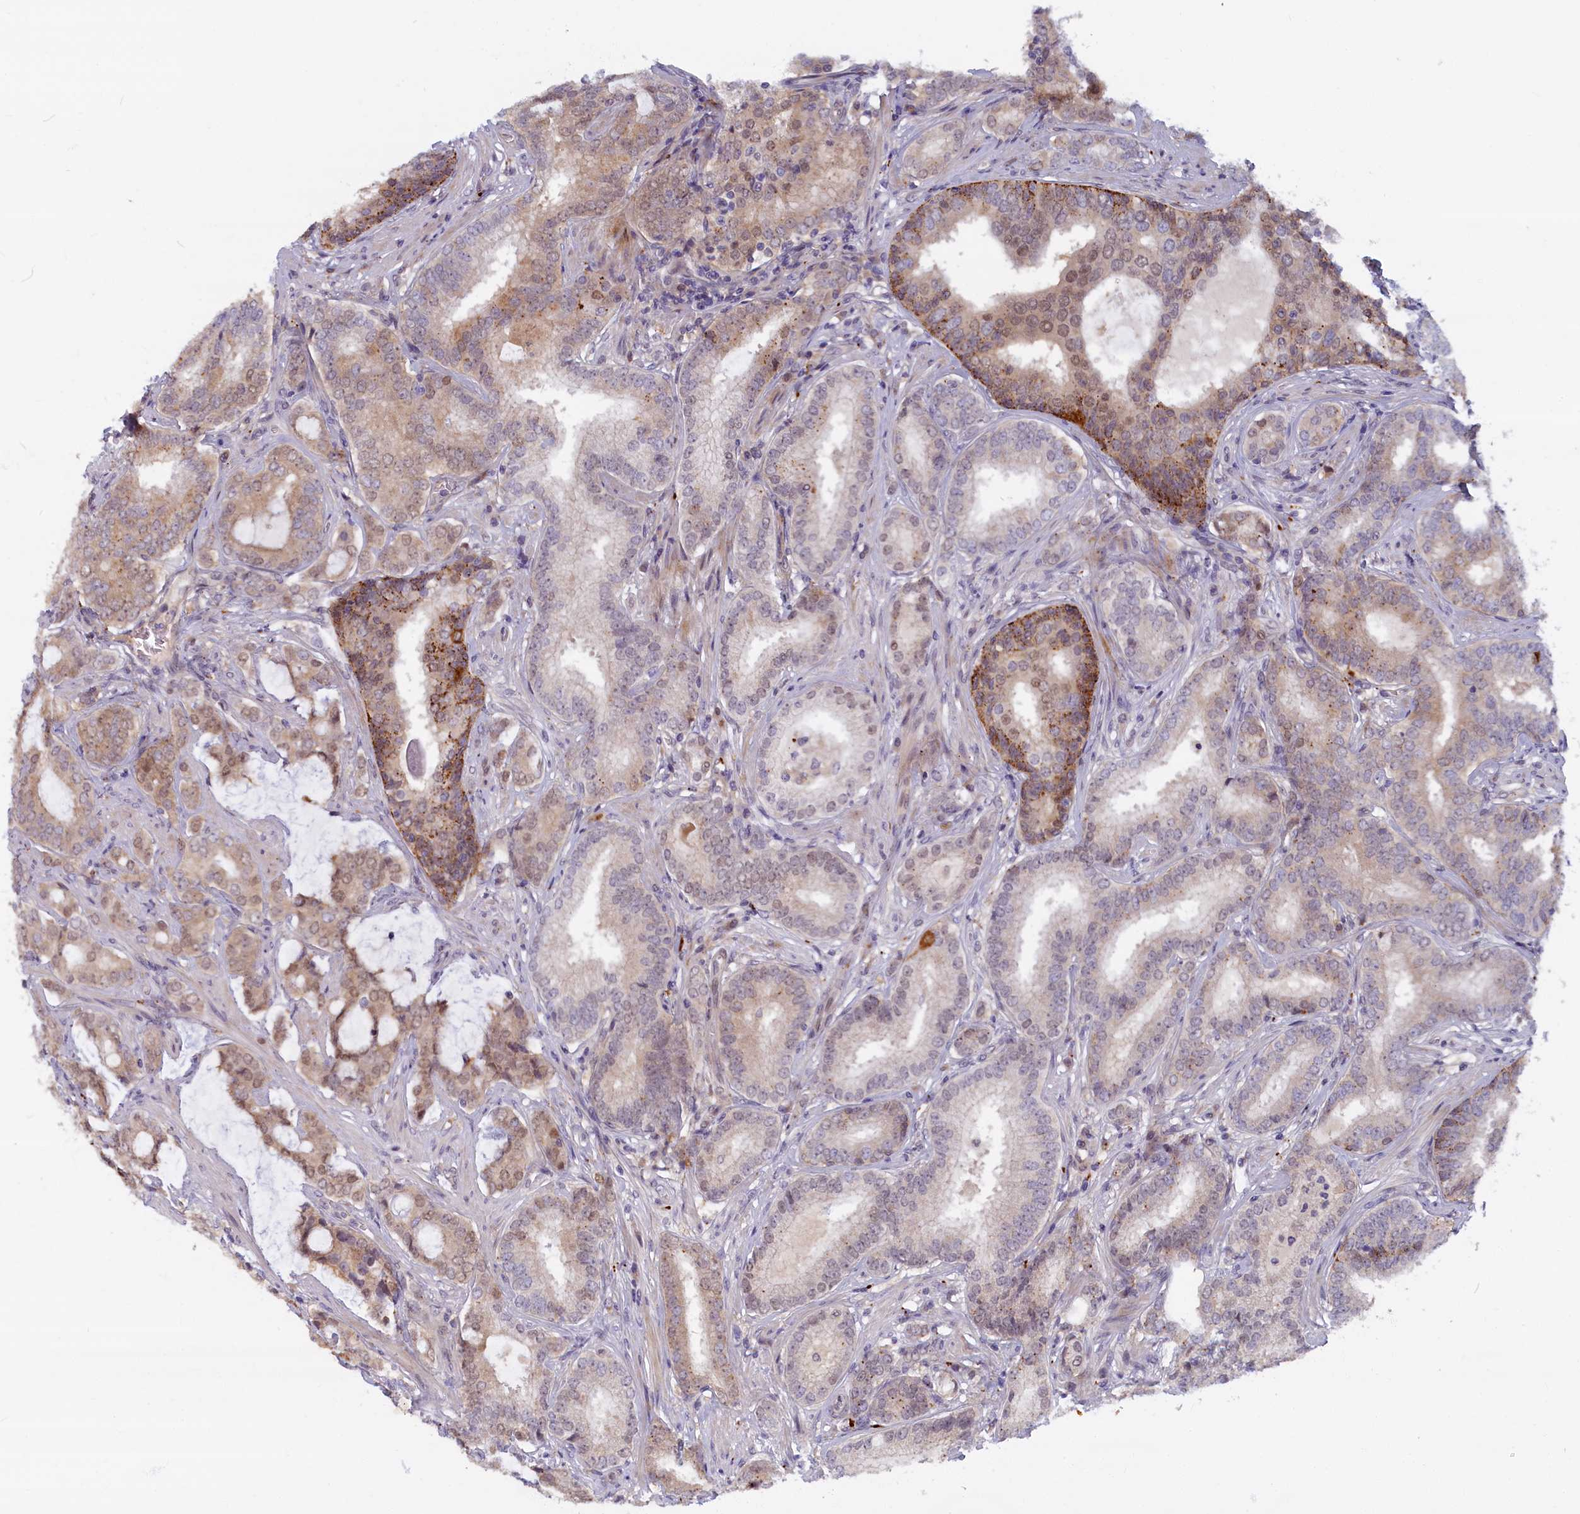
{"staining": {"intensity": "moderate", "quantity": "25%-75%", "location": "cytoplasmic/membranous,nuclear"}, "tissue": "prostate cancer", "cell_type": "Tumor cells", "image_type": "cancer", "snomed": [{"axis": "morphology", "description": "Adenocarcinoma, High grade"}, {"axis": "topography", "description": "Prostate"}], "caption": "IHC (DAB (3,3'-diaminobenzidine)) staining of high-grade adenocarcinoma (prostate) shows moderate cytoplasmic/membranous and nuclear protein positivity in about 25%-75% of tumor cells.", "gene": "FCSK", "patient": {"sex": "male", "age": 63}}